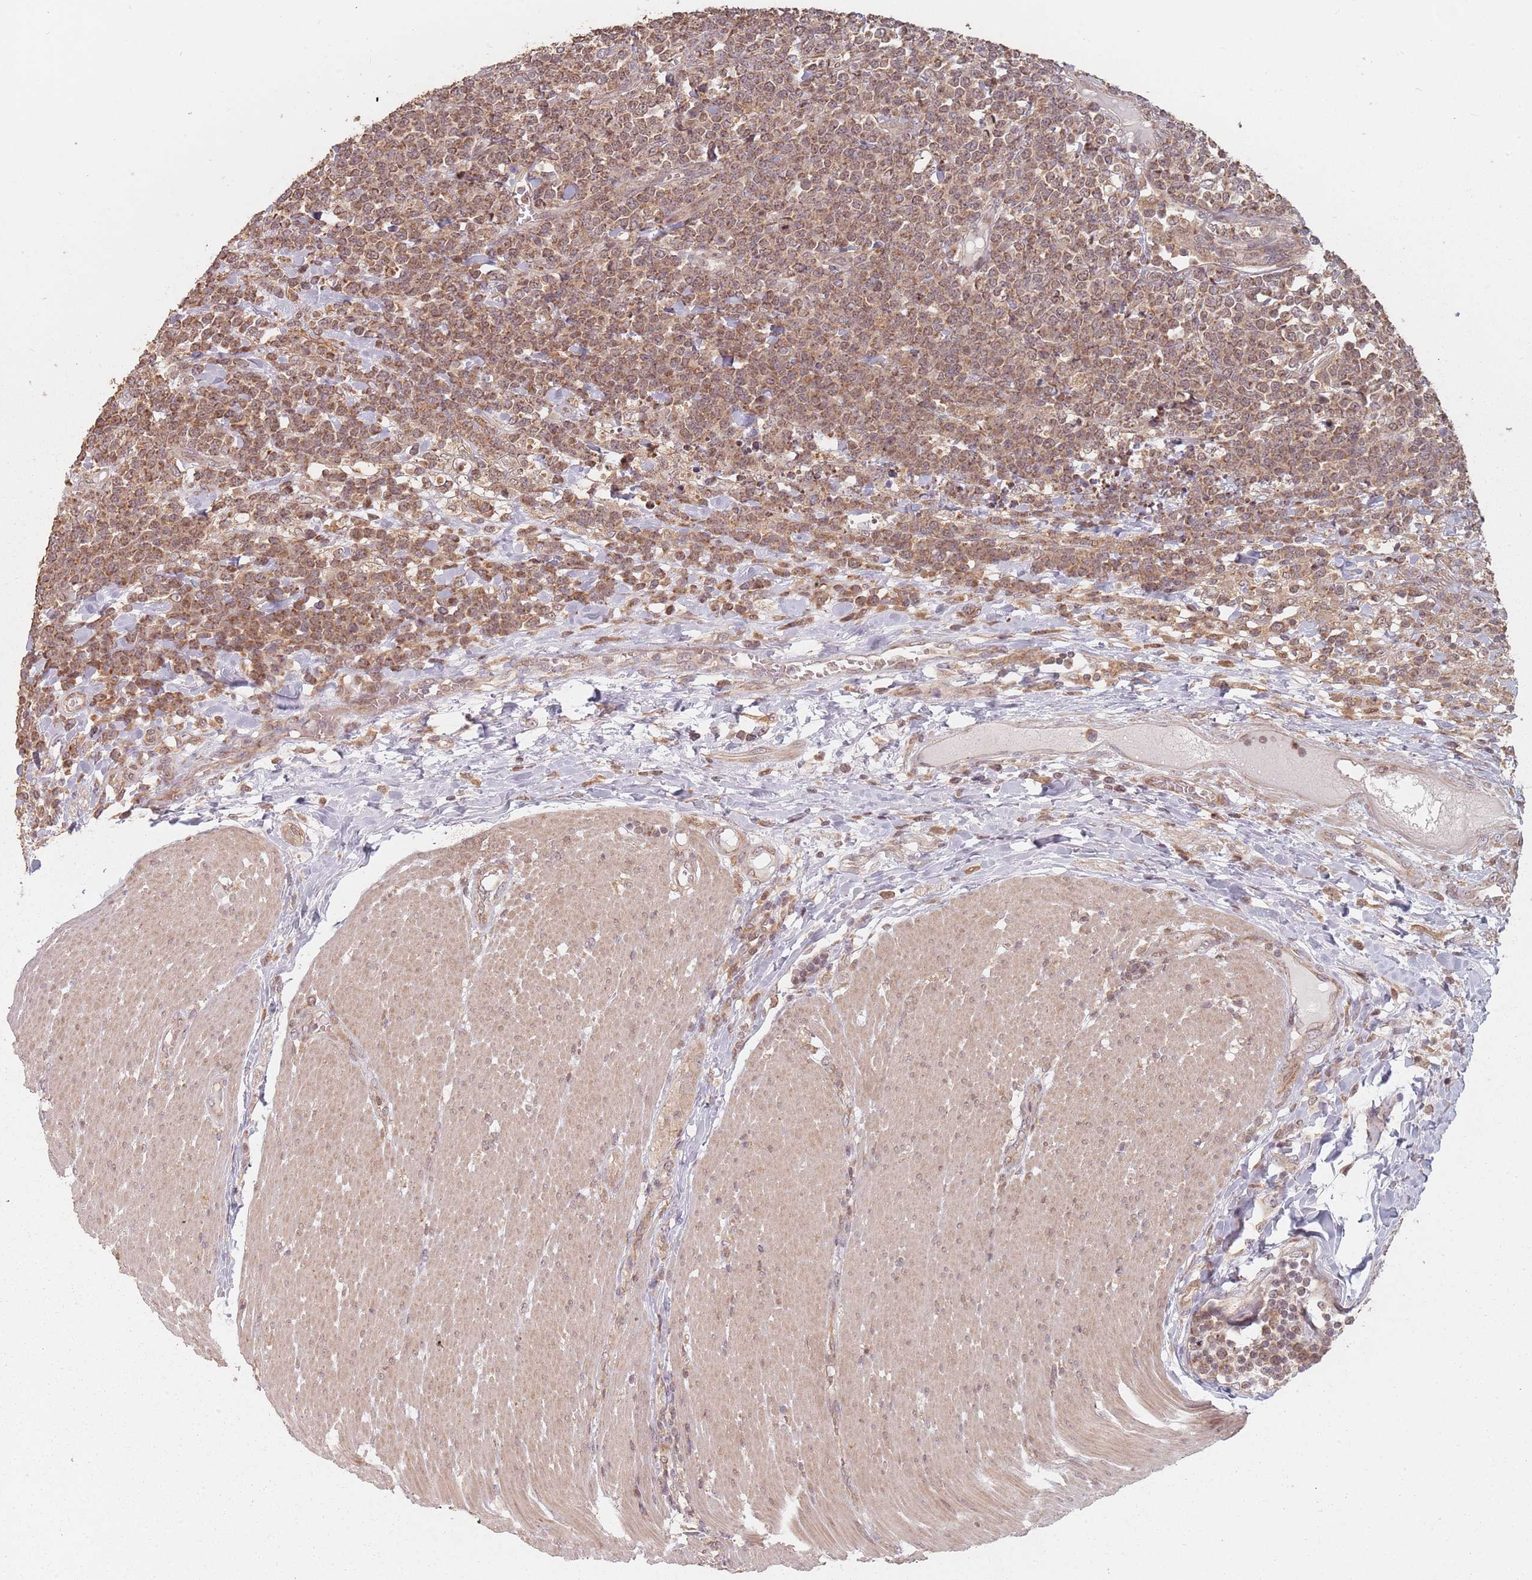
{"staining": {"intensity": "moderate", "quantity": ">75%", "location": "cytoplasmic/membranous,nuclear"}, "tissue": "lymphoma", "cell_type": "Tumor cells", "image_type": "cancer", "snomed": [{"axis": "morphology", "description": "Malignant lymphoma, non-Hodgkin's type, High grade"}, {"axis": "topography", "description": "Small intestine"}], "caption": "There is medium levels of moderate cytoplasmic/membranous and nuclear expression in tumor cells of high-grade malignant lymphoma, non-Hodgkin's type, as demonstrated by immunohistochemical staining (brown color).", "gene": "VPS52", "patient": {"sex": "male", "age": 8}}